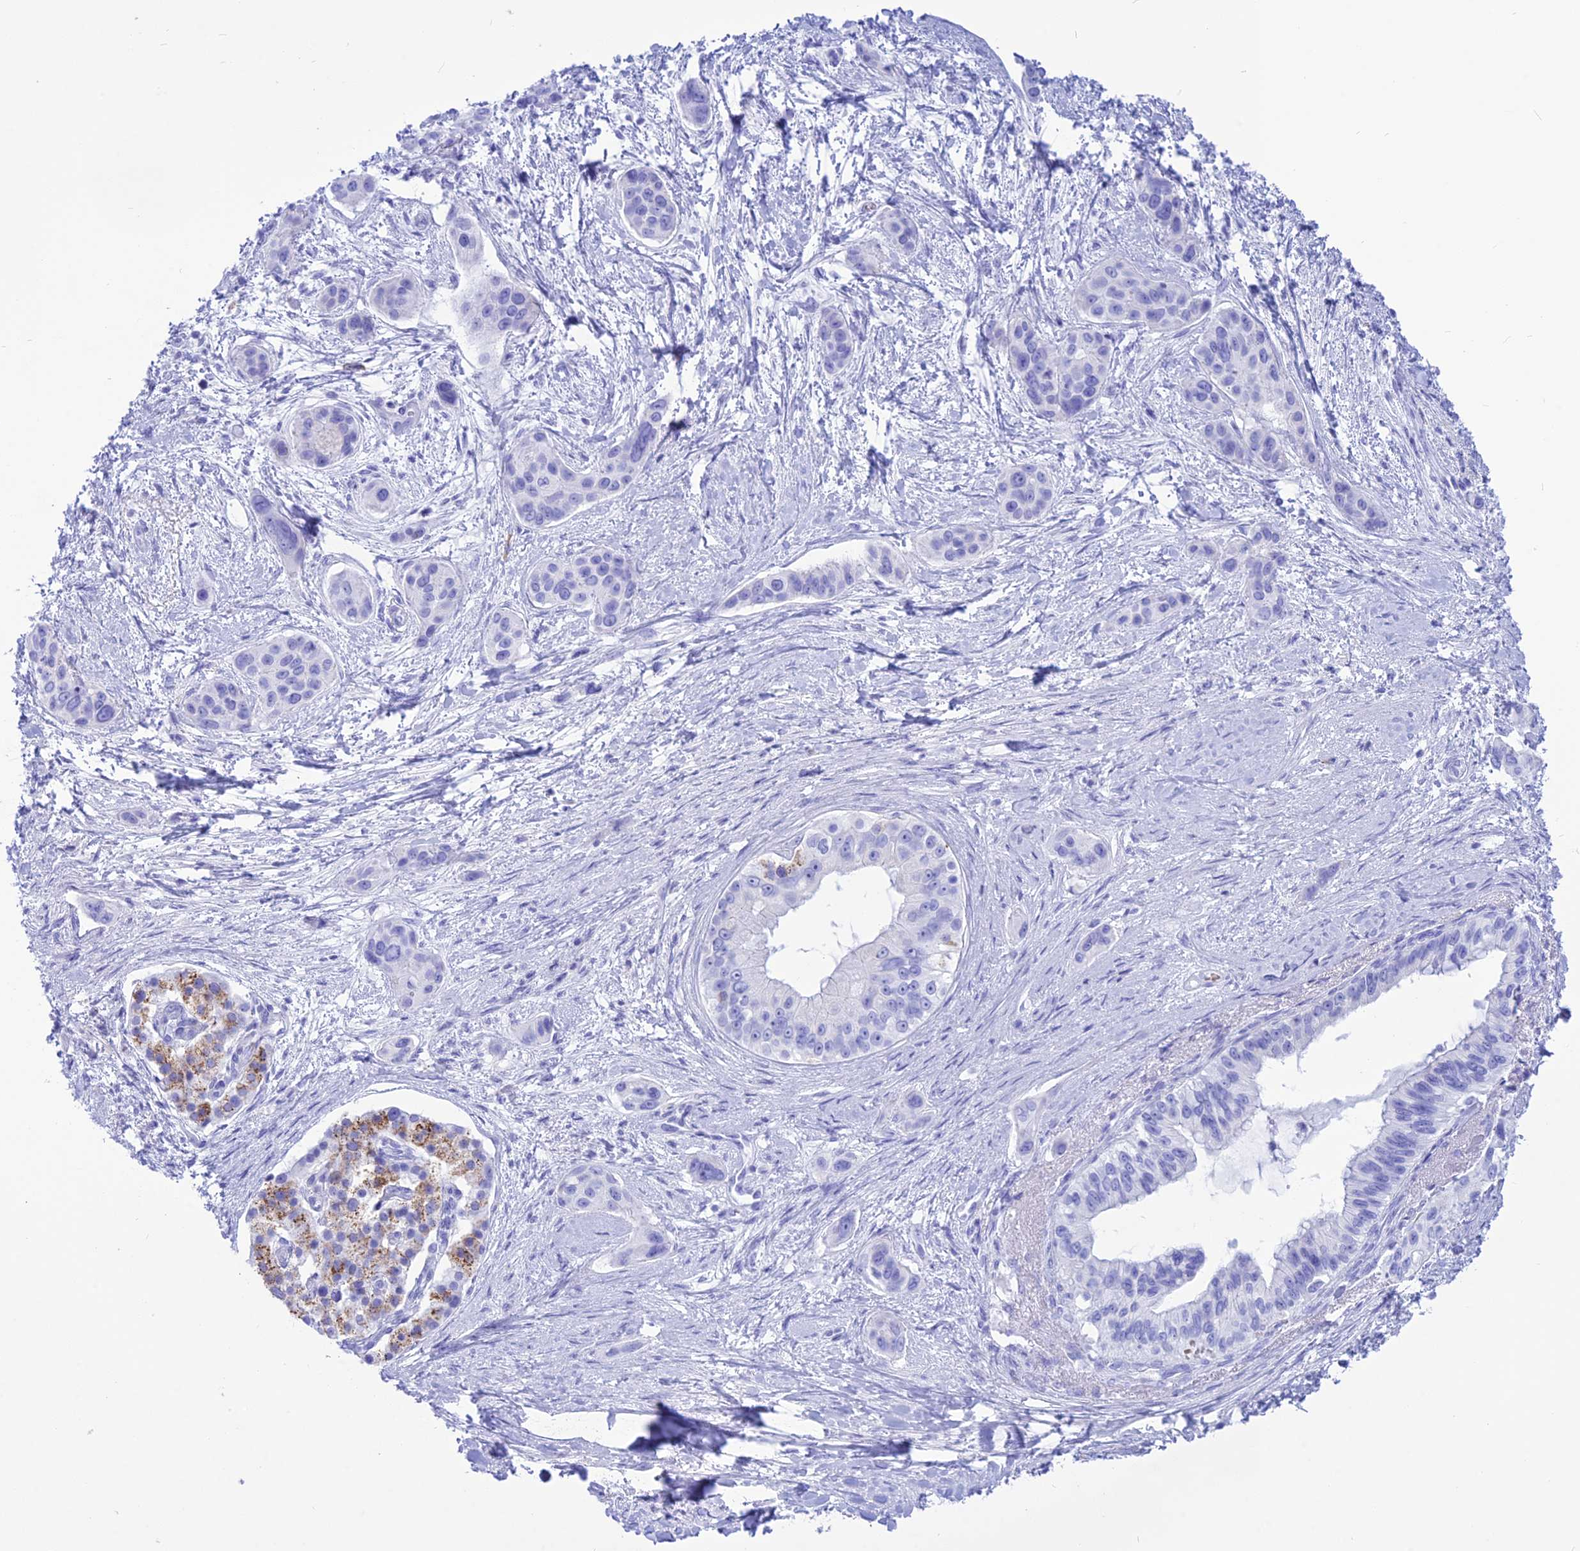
{"staining": {"intensity": "negative", "quantity": "none", "location": "none"}, "tissue": "pancreatic cancer", "cell_type": "Tumor cells", "image_type": "cancer", "snomed": [{"axis": "morphology", "description": "Adenocarcinoma, NOS"}, {"axis": "topography", "description": "Pancreas"}], "caption": "There is no significant staining in tumor cells of pancreatic cancer (adenocarcinoma).", "gene": "GLYATL1", "patient": {"sex": "male", "age": 72}}